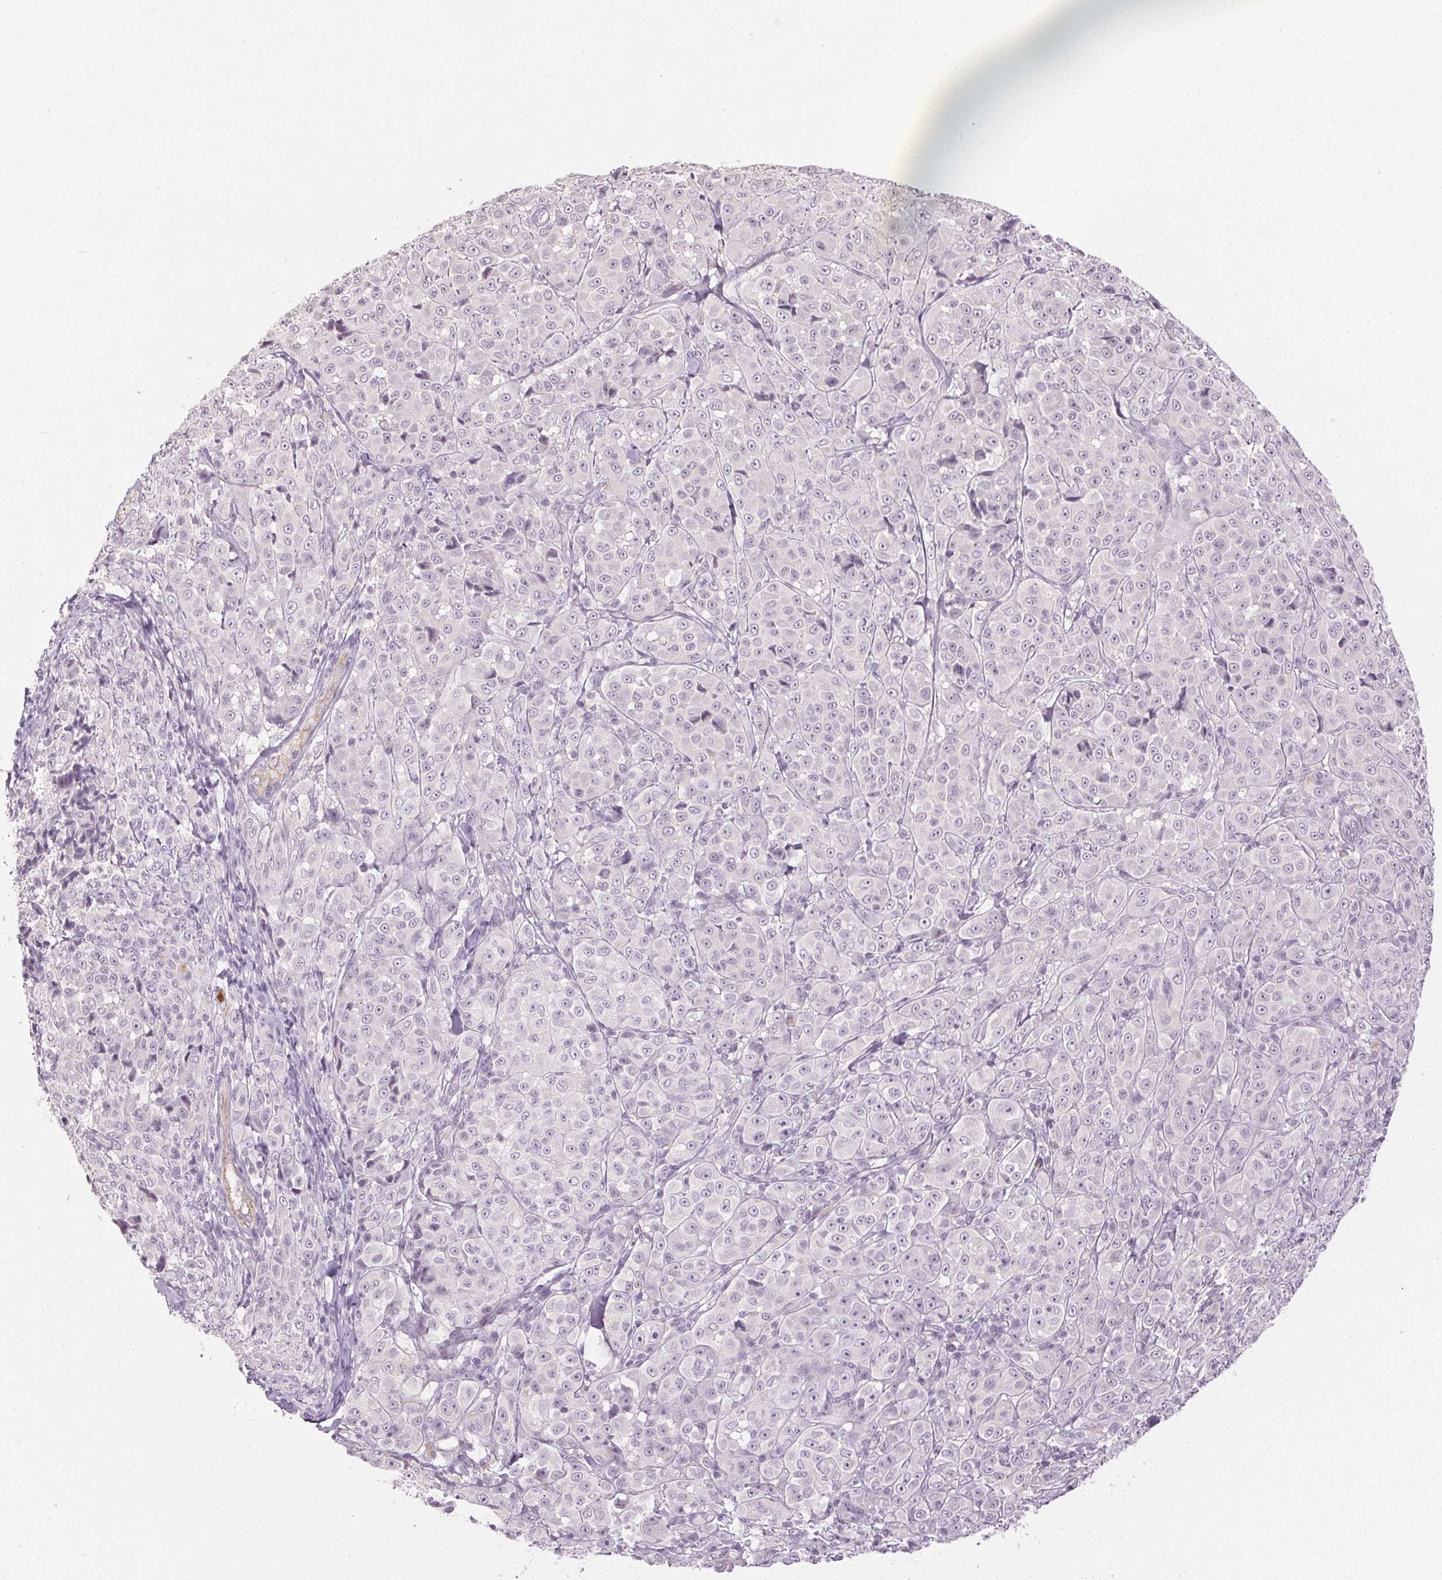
{"staining": {"intensity": "negative", "quantity": "none", "location": "none"}, "tissue": "melanoma", "cell_type": "Tumor cells", "image_type": "cancer", "snomed": [{"axis": "morphology", "description": "Malignant melanoma, NOS"}, {"axis": "topography", "description": "Skin"}], "caption": "DAB immunohistochemical staining of malignant melanoma exhibits no significant positivity in tumor cells. (Stains: DAB immunohistochemistry (IHC) with hematoxylin counter stain, Microscopy: brightfield microscopy at high magnification).", "gene": "CLTRN", "patient": {"sex": "male", "age": 89}}